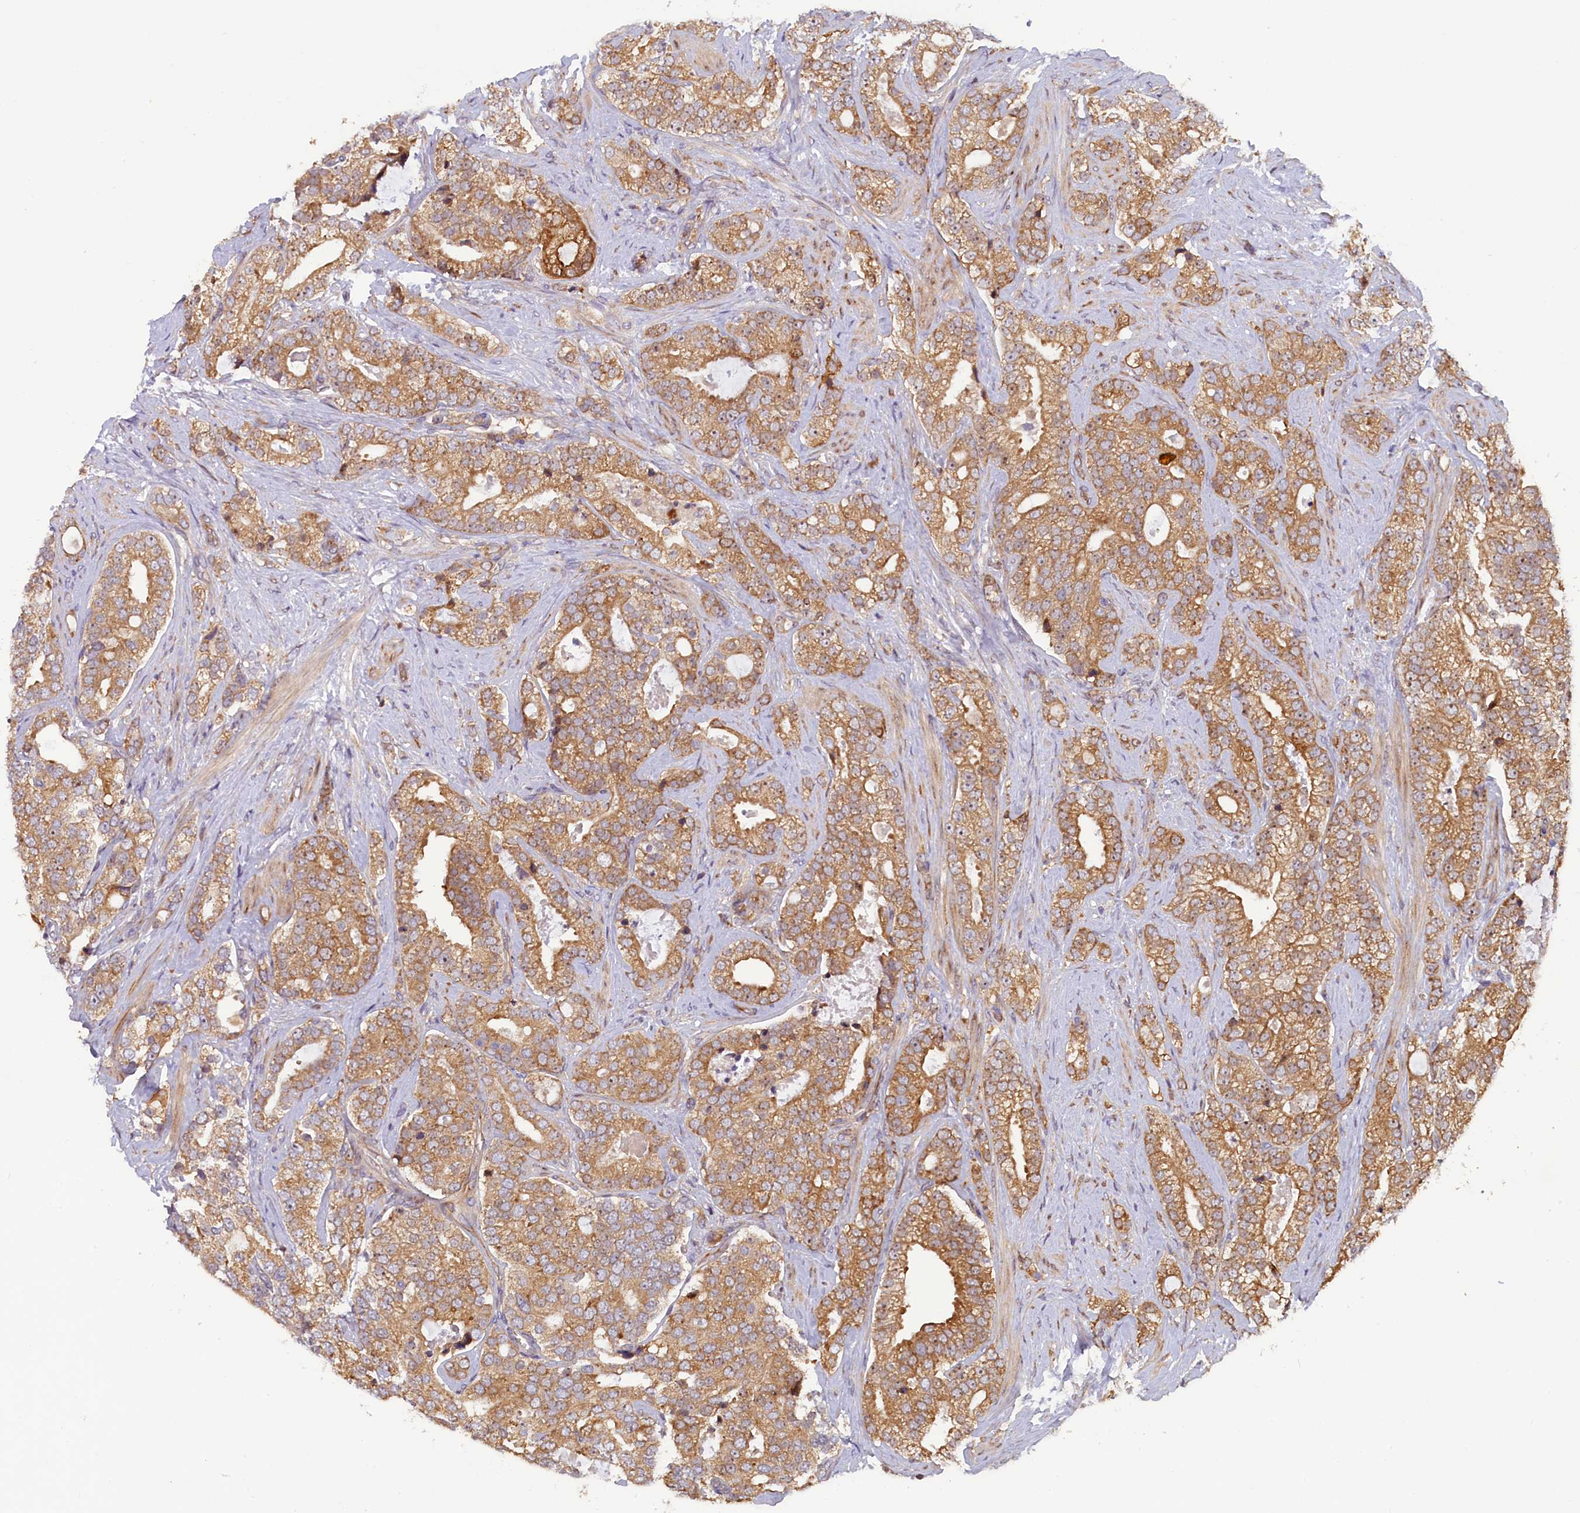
{"staining": {"intensity": "moderate", "quantity": ">75%", "location": "cytoplasmic/membranous"}, "tissue": "prostate cancer", "cell_type": "Tumor cells", "image_type": "cancer", "snomed": [{"axis": "morphology", "description": "Adenocarcinoma, High grade"}, {"axis": "topography", "description": "Prostate and seminal vesicle, NOS"}], "caption": "This is an image of immunohistochemistry staining of prostate cancer, which shows moderate expression in the cytoplasmic/membranous of tumor cells.", "gene": "CCDC9B", "patient": {"sex": "male", "age": 67}}